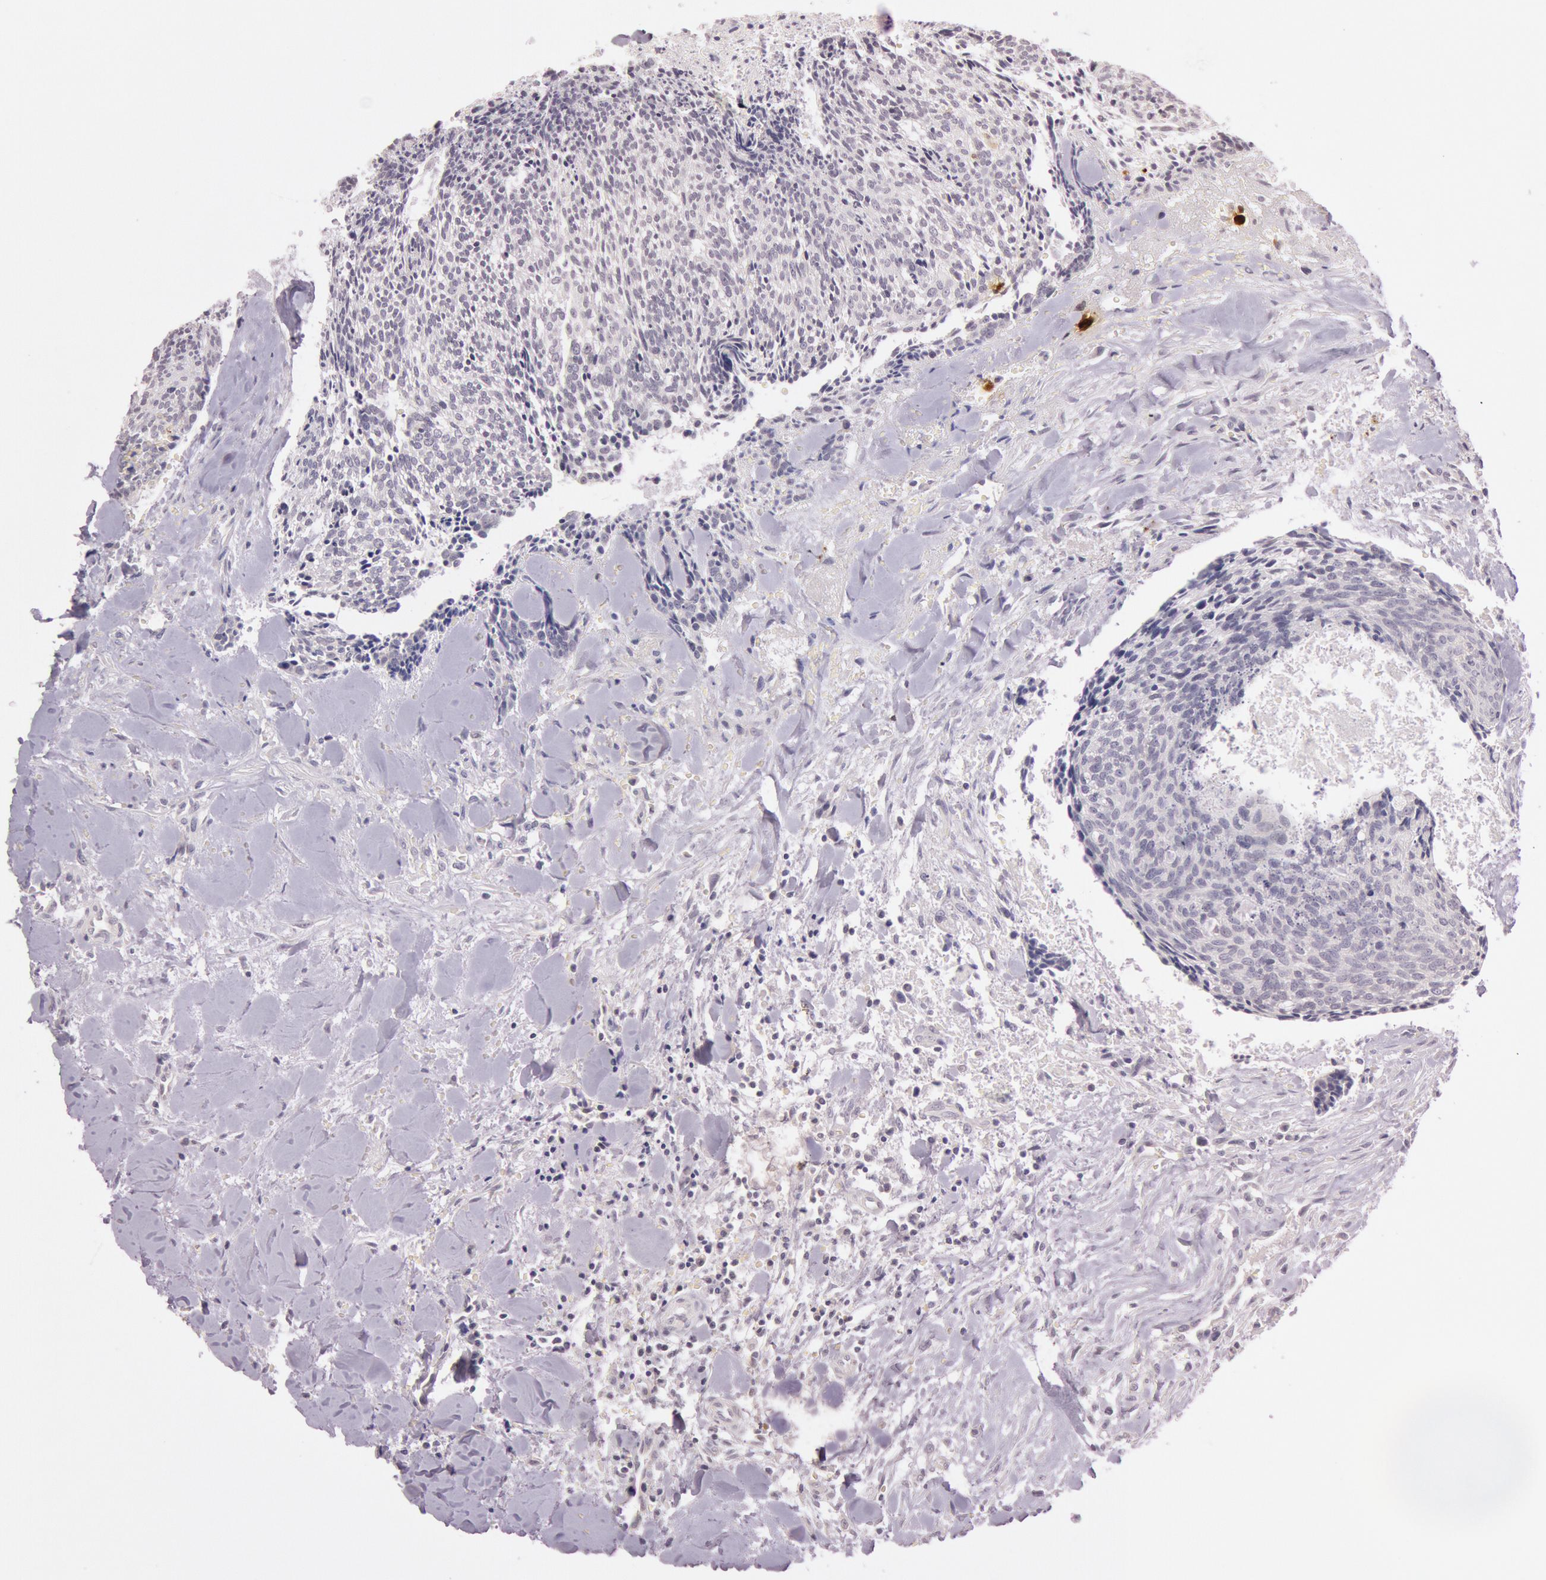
{"staining": {"intensity": "negative", "quantity": "none", "location": "none"}, "tissue": "head and neck cancer", "cell_type": "Tumor cells", "image_type": "cancer", "snomed": [{"axis": "morphology", "description": "Squamous cell carcinoma, NOS"}, {"axis": "topography", "description": "Salivary gland"}, {"axis": "topography", "description": "Head-Neck"}], "caption": "Tumor cells show no significant staining in squamous cell carcinoma (head and neck).", "gene": "KDM6A", "patient": {"sex": "male", "age": 70}}